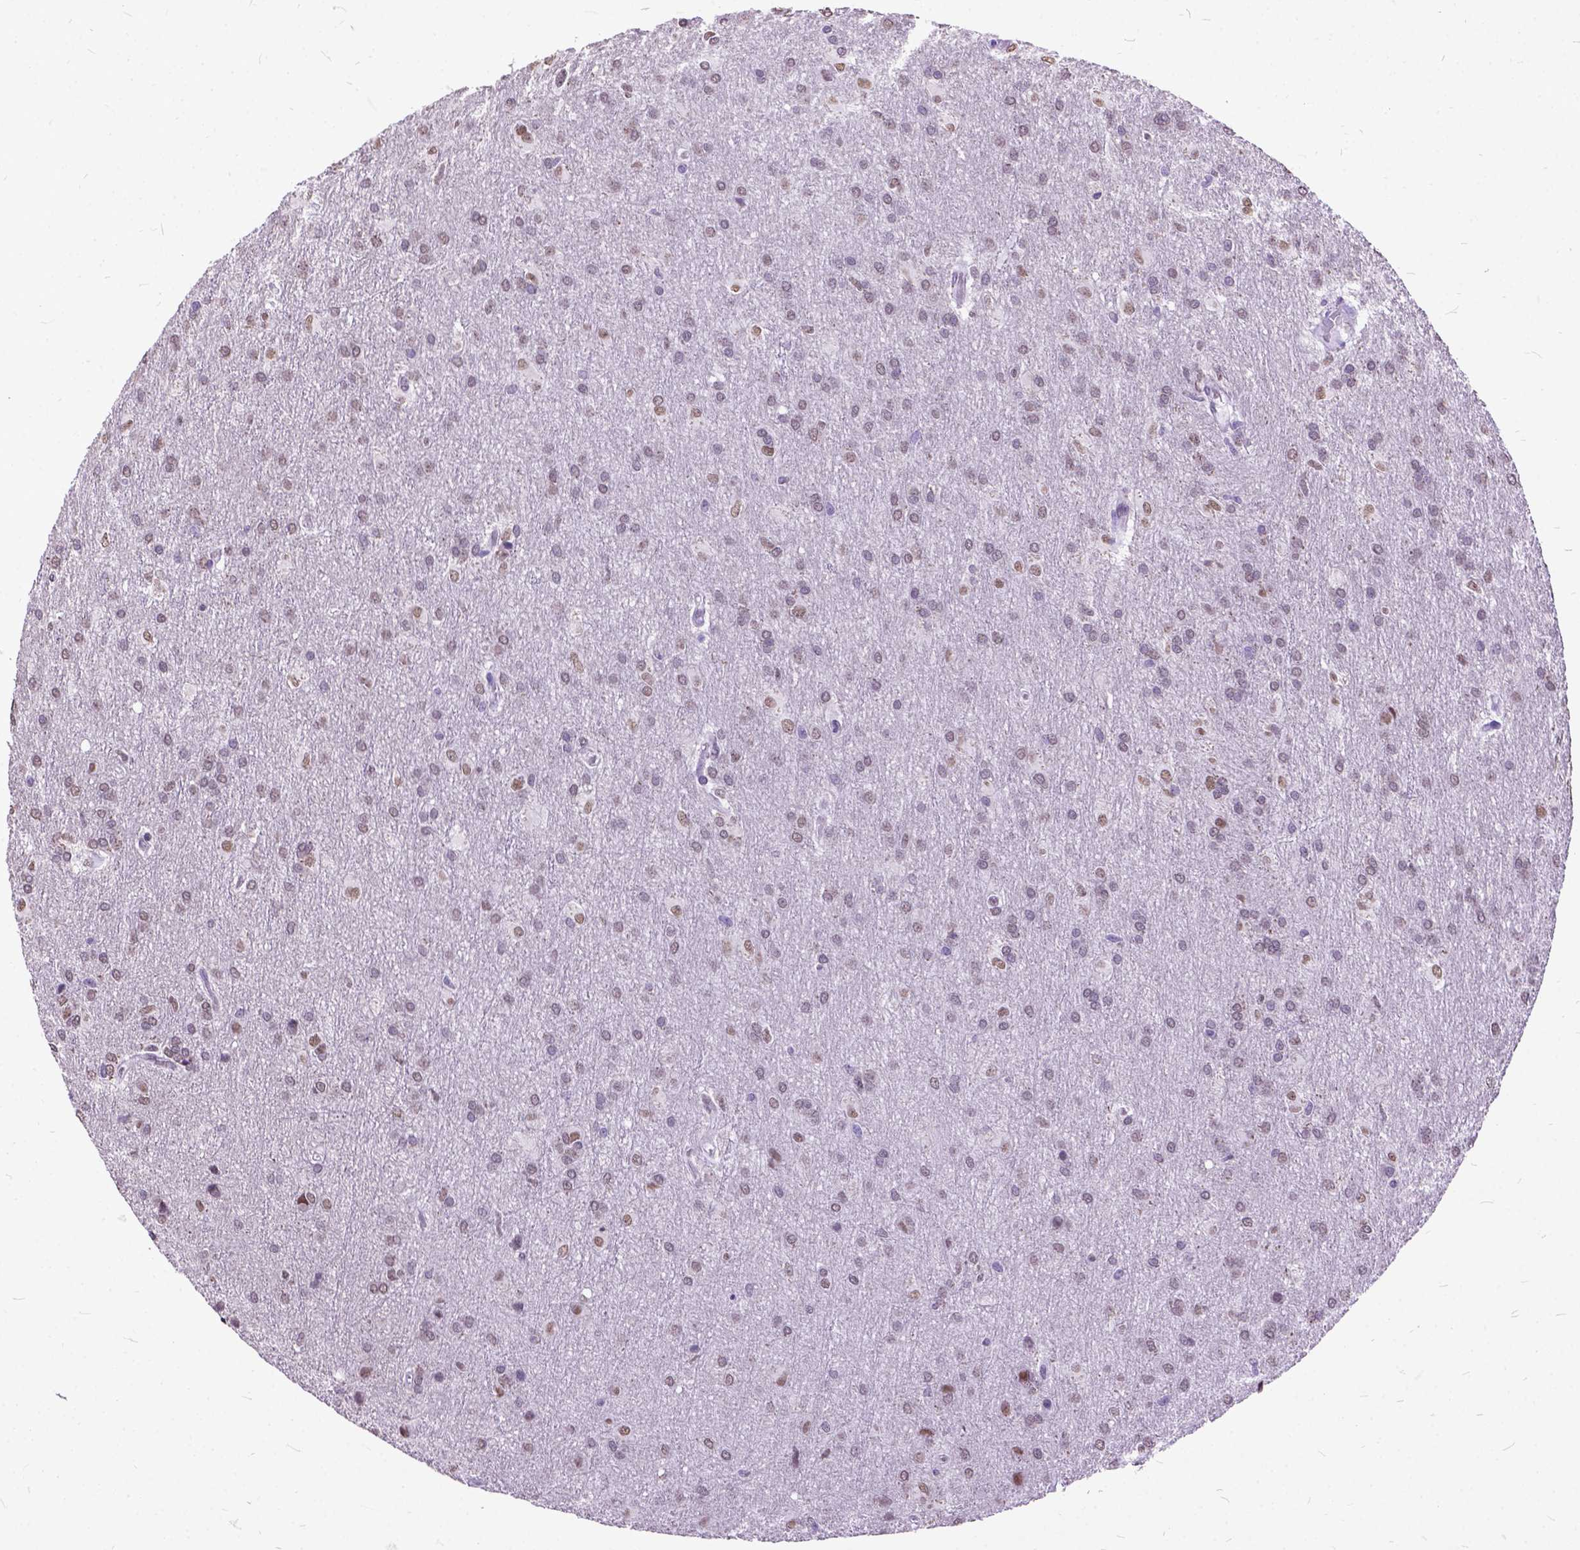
{"staining": {"intensity": "weak", "quantity": "25%-75%", "location": "nuclear"}, "tissue": "glioma", "cell_type": "Tumor cells", "image_type": "cancer", "snomed": [{"axis": "morphology", "description": "Glioma, malignant, High grade"}, {"axis": "topography", "description": "Brain"}], "caption": "Tumor cells reveal weak nuclear staining in about 25%-75% of cells in malignant glioma (high-grade).", "gene": "MARCHF10", "patient": {"sex": "male", "age": 68}}